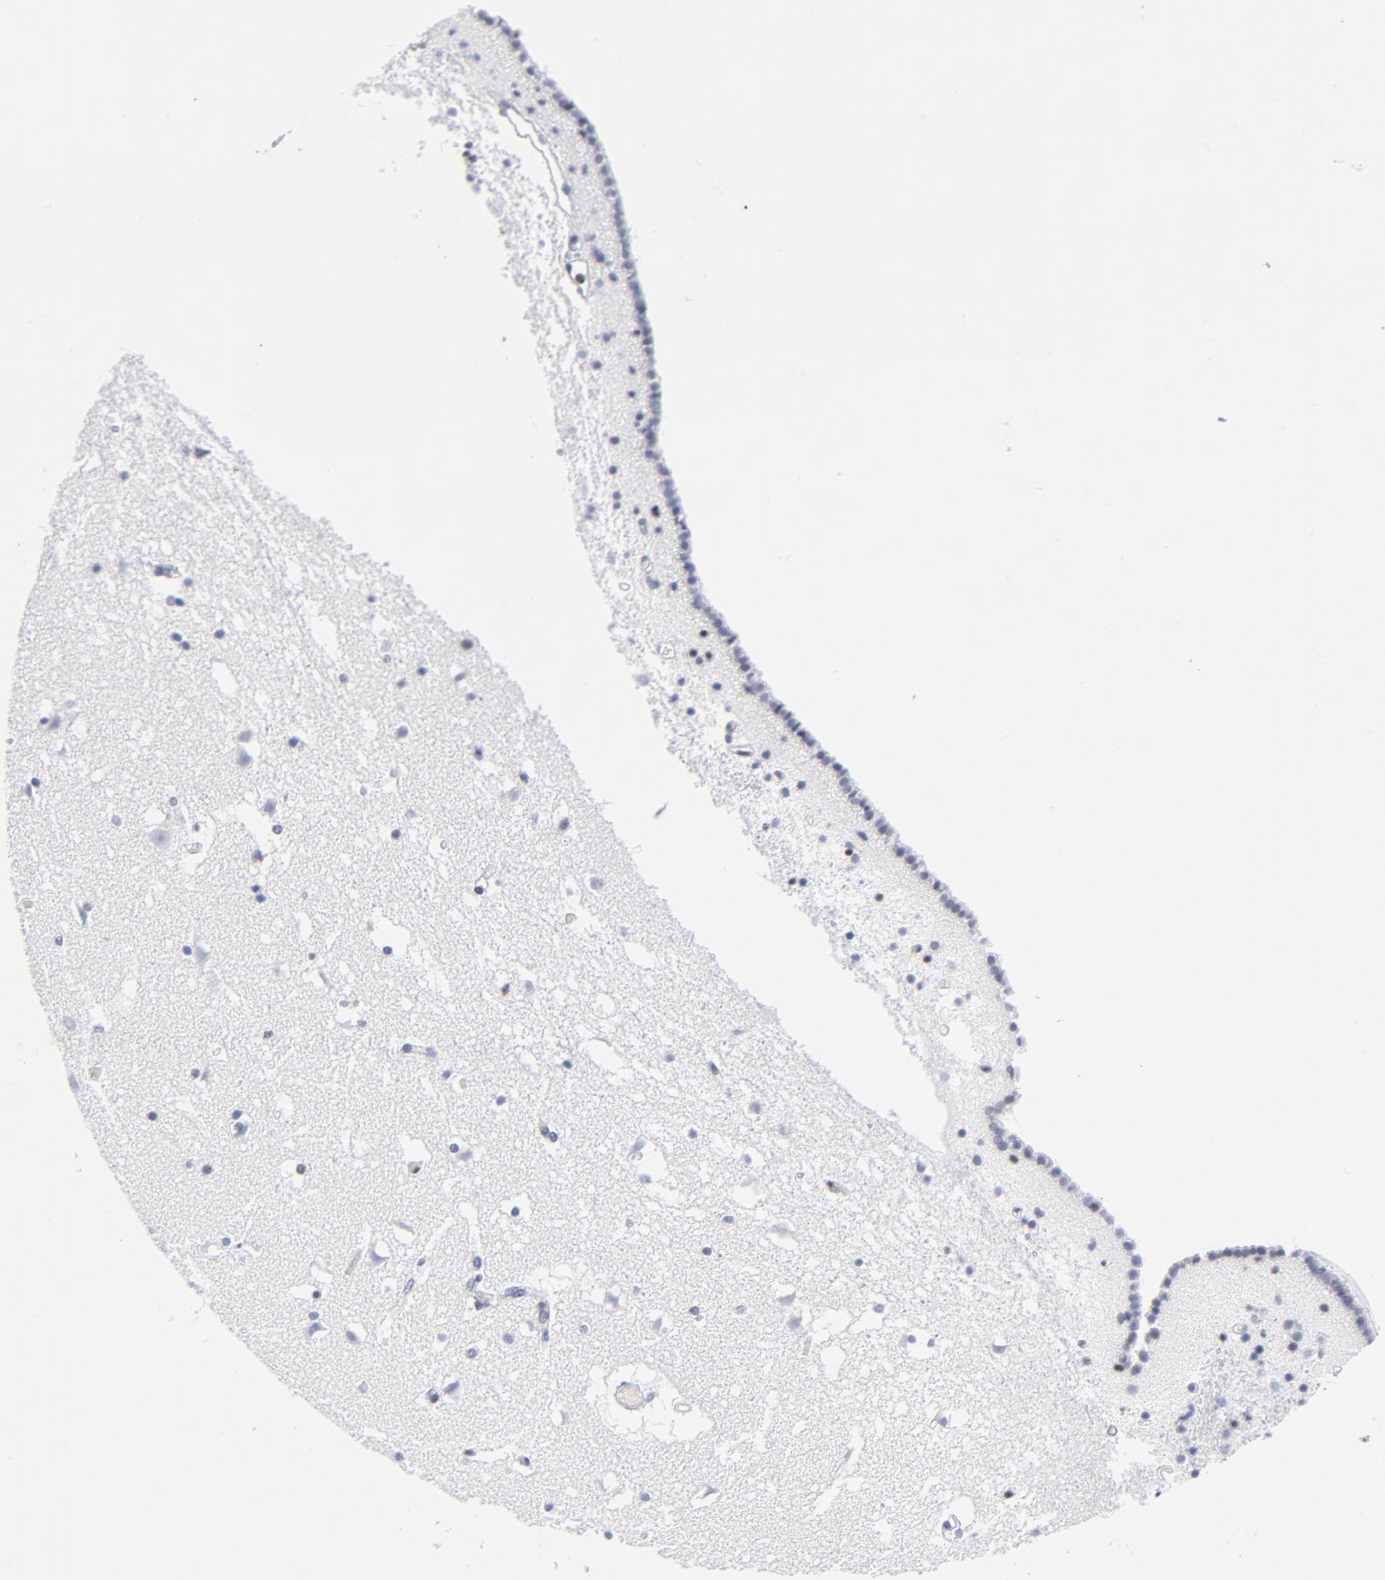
{"staining": {"intensity": "negative", "quantity": "none", "location": "none"}, "tissue": "caudate", "cell_type": "Glial cells", "image_type": "normal", "snomed": [{"axis": "morphology", "description": "Normal tissue, NOS"}, {"axis": "topography", "description": "Lateral ventricle wall"}], "caption": "This is an immunohistochemistry (IHC) photomicrograph of normal caudate. There is no staining in glial cells.", "gene": "CD2", "patient": {"sex": "male", "age": 45}}